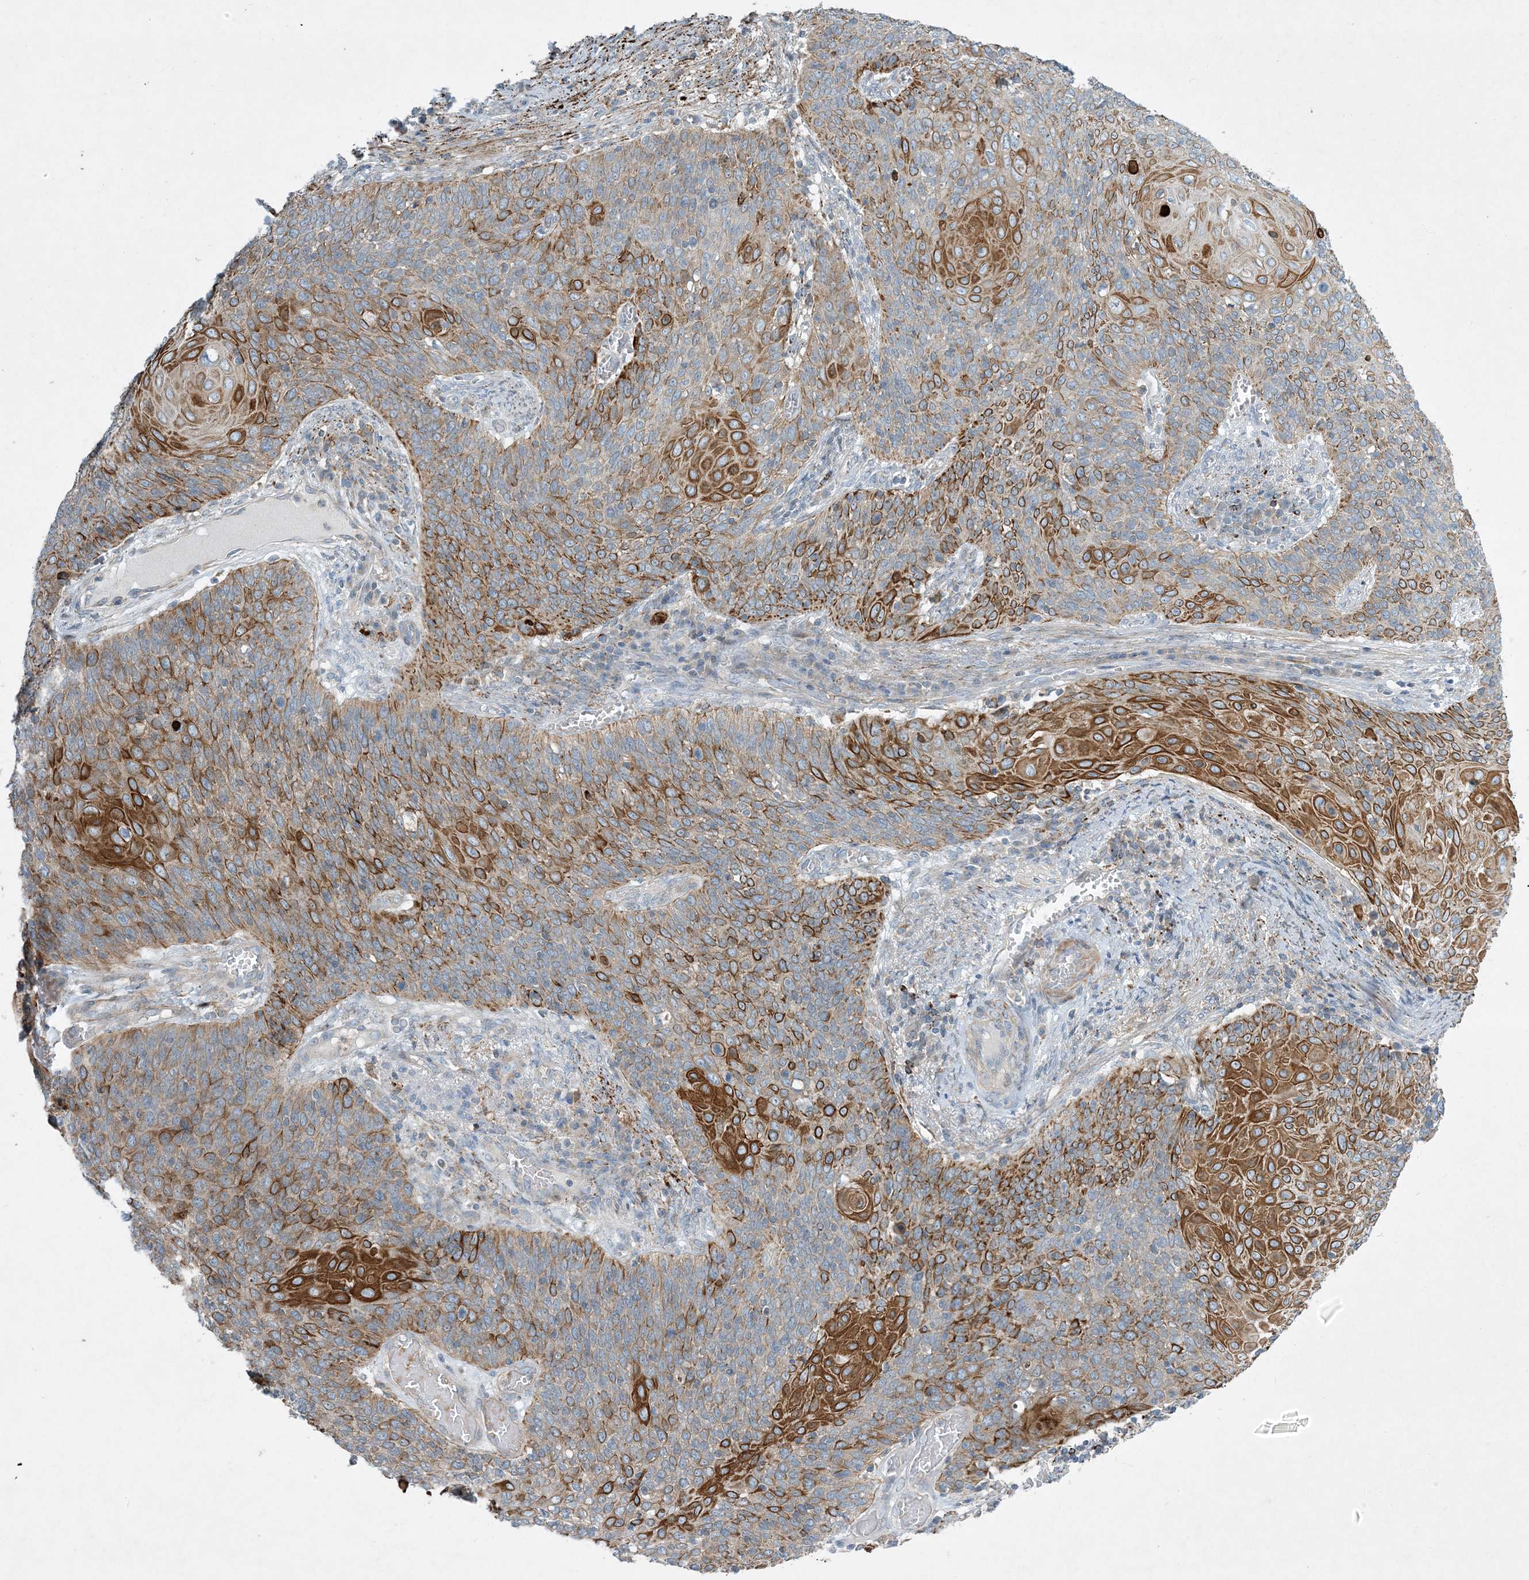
{"staining": {"intensity": "moderate", "quantity": ">75%", "location": "cytoplasmic/membranous"}, "tissue": "cervical cancer", "cell_type": "Tumor cells", "image_type": "cancer", "snomed": [{"axis": "morphology", "description": "Squamous cell carcinoma, NOS"}, {"axis": "topography", "description": "Cervix"}], "caption": "High-power microscopy captured an immunohistochemistry (IHC) histopathology image of cervical cancer (squamous cell carcinoma), revealing moderate cytoplasmic/membranous expression in approximately >75% of tumor cells.", "gene": "LTN1", "patient": {"sex": "female", "age": 39}}